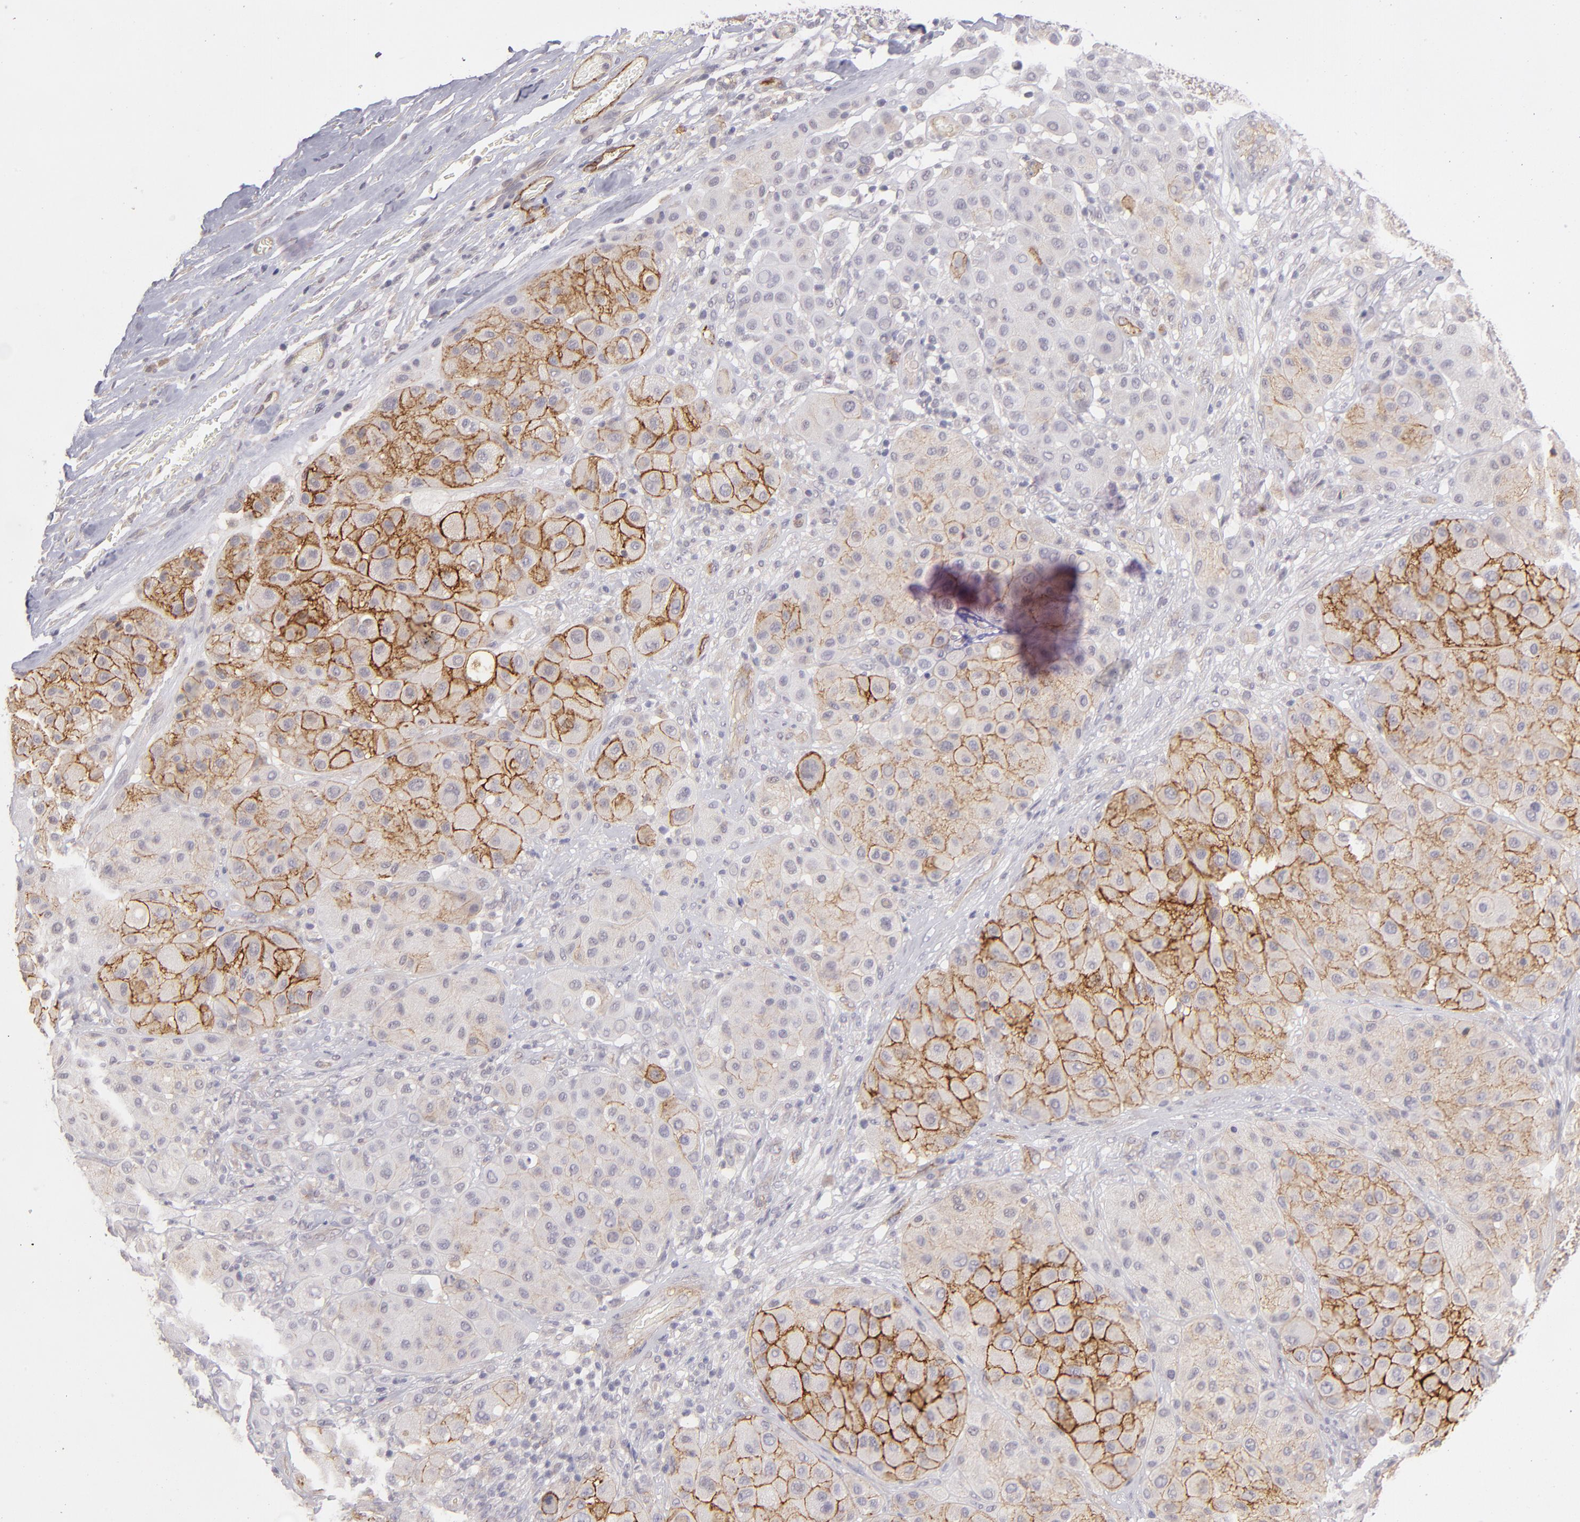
{"staining": {"intensity": "moderate", "quantity": "<25%", "location": "cytoplasmic/membranous"}, "tissue": "melanoma", "cell_type": "Tumor cells", "image_type": "cancer", "snomed": [{"axis": "morphology", "description": "Normal tissue, NOS"}, {"axis": "morphology", "description": "Malignant melanoma, Metastatic site"}, {"axis": "topography", "description": "Skin"}], "caption": "Protein expression by IHC demonstrates moderate cytoplasmic/membranous staining in approximately <25% of tumor cells in malignant melanoma (metastatic site).", "gene": "THBD", "patient": {"sex": "male", "age": 41}}